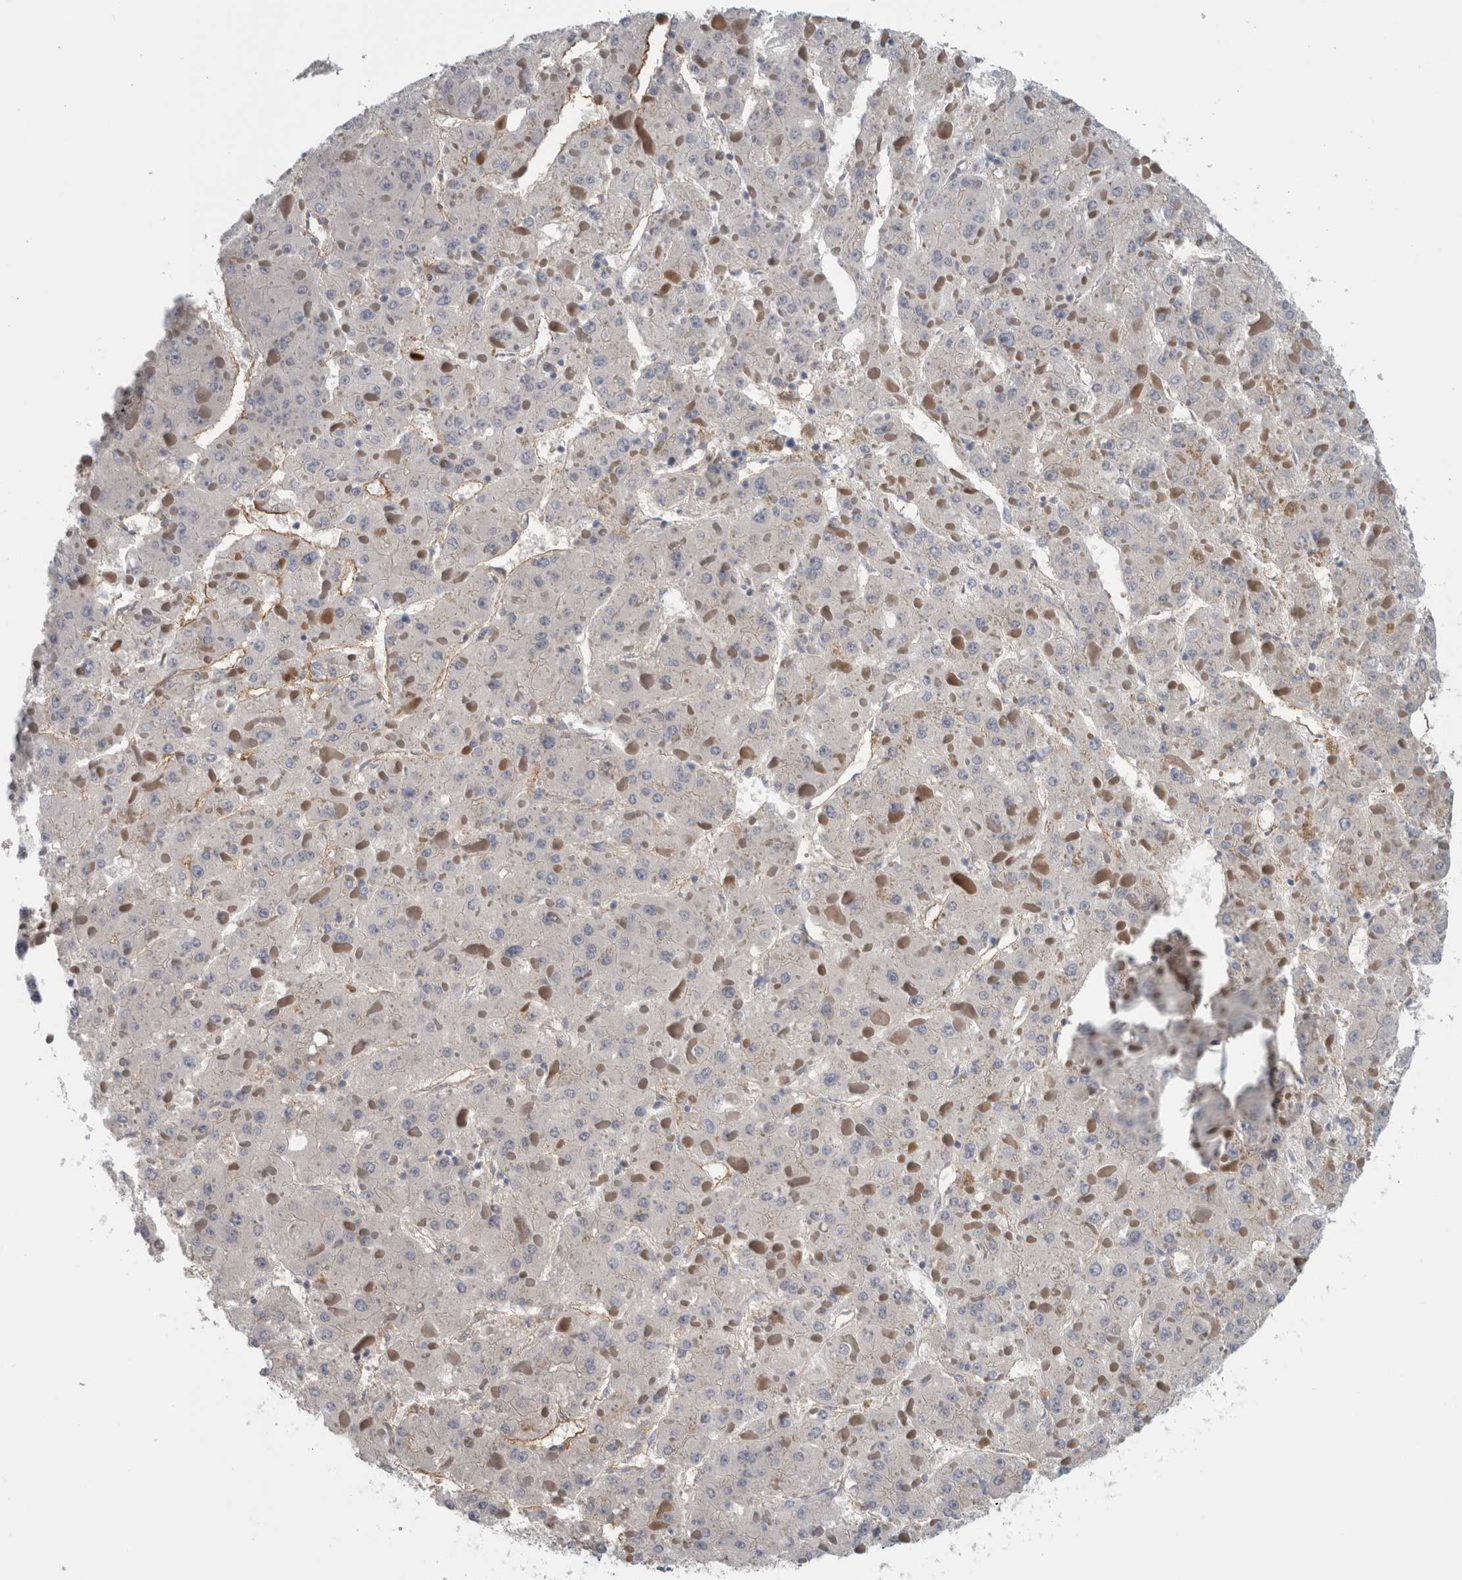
{"staining": {"intensity": "negative", "quantity": "none", "location": "none"}, "tissue": "liver cancer", "cell_type": "Tumor cells", "image_type": "cancer", "snomed": [{"axis": "morphology", "description": "Carcinoma, Hepatocellular, NOS"}, {"axis": "topography", "description": "Liver"}], "caption": "Photomicrograph shows no significant protein expression in tumor cells of liver hepatocellular carcinoma.", "gene": "CD59", "patient": {"sex": "female", "age": 73}}